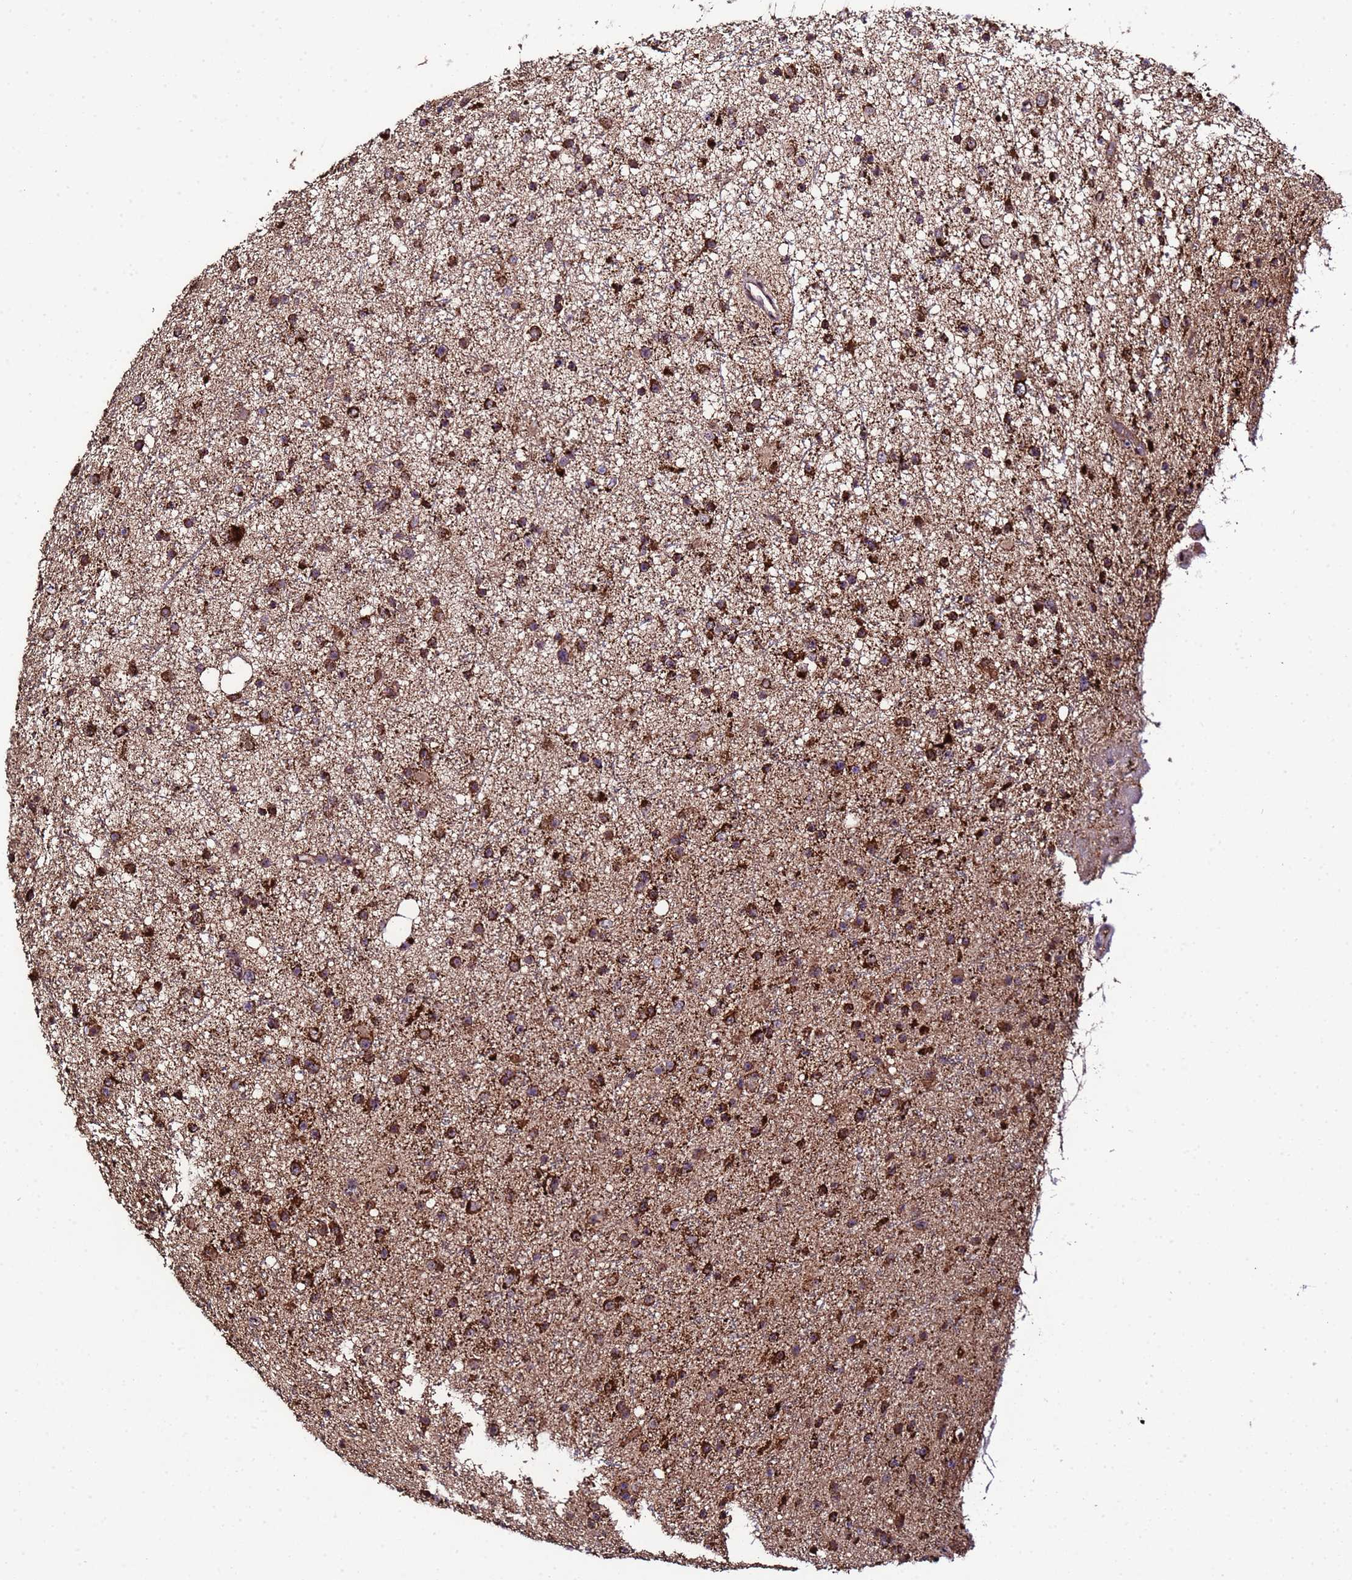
{"staining": {"intensity": "strong", "quantity": ">75%", "location": "cytoplasmic/membranous"}, "tissue": "glioma", "cell_type": "Tumor cells", "image_type": "cancer", "snomed": [{"axis": "morphology", "description": "Glioma, malignant, Low grade"}, {"axis": "topography", "description": "Cerebral cortex"}], "caption": "DAB immunohistochemical staining of human malignant low-grade glioma shows strong cytoplasmic/membranous protein staining in about >75% of tumor cells. (DAB (3,3'-diaminobenzidine) IHC with brightfield microscopy, high magnification).", "gene": "HSPBAP1", "patient": {"sex": "female", "age": 39}}